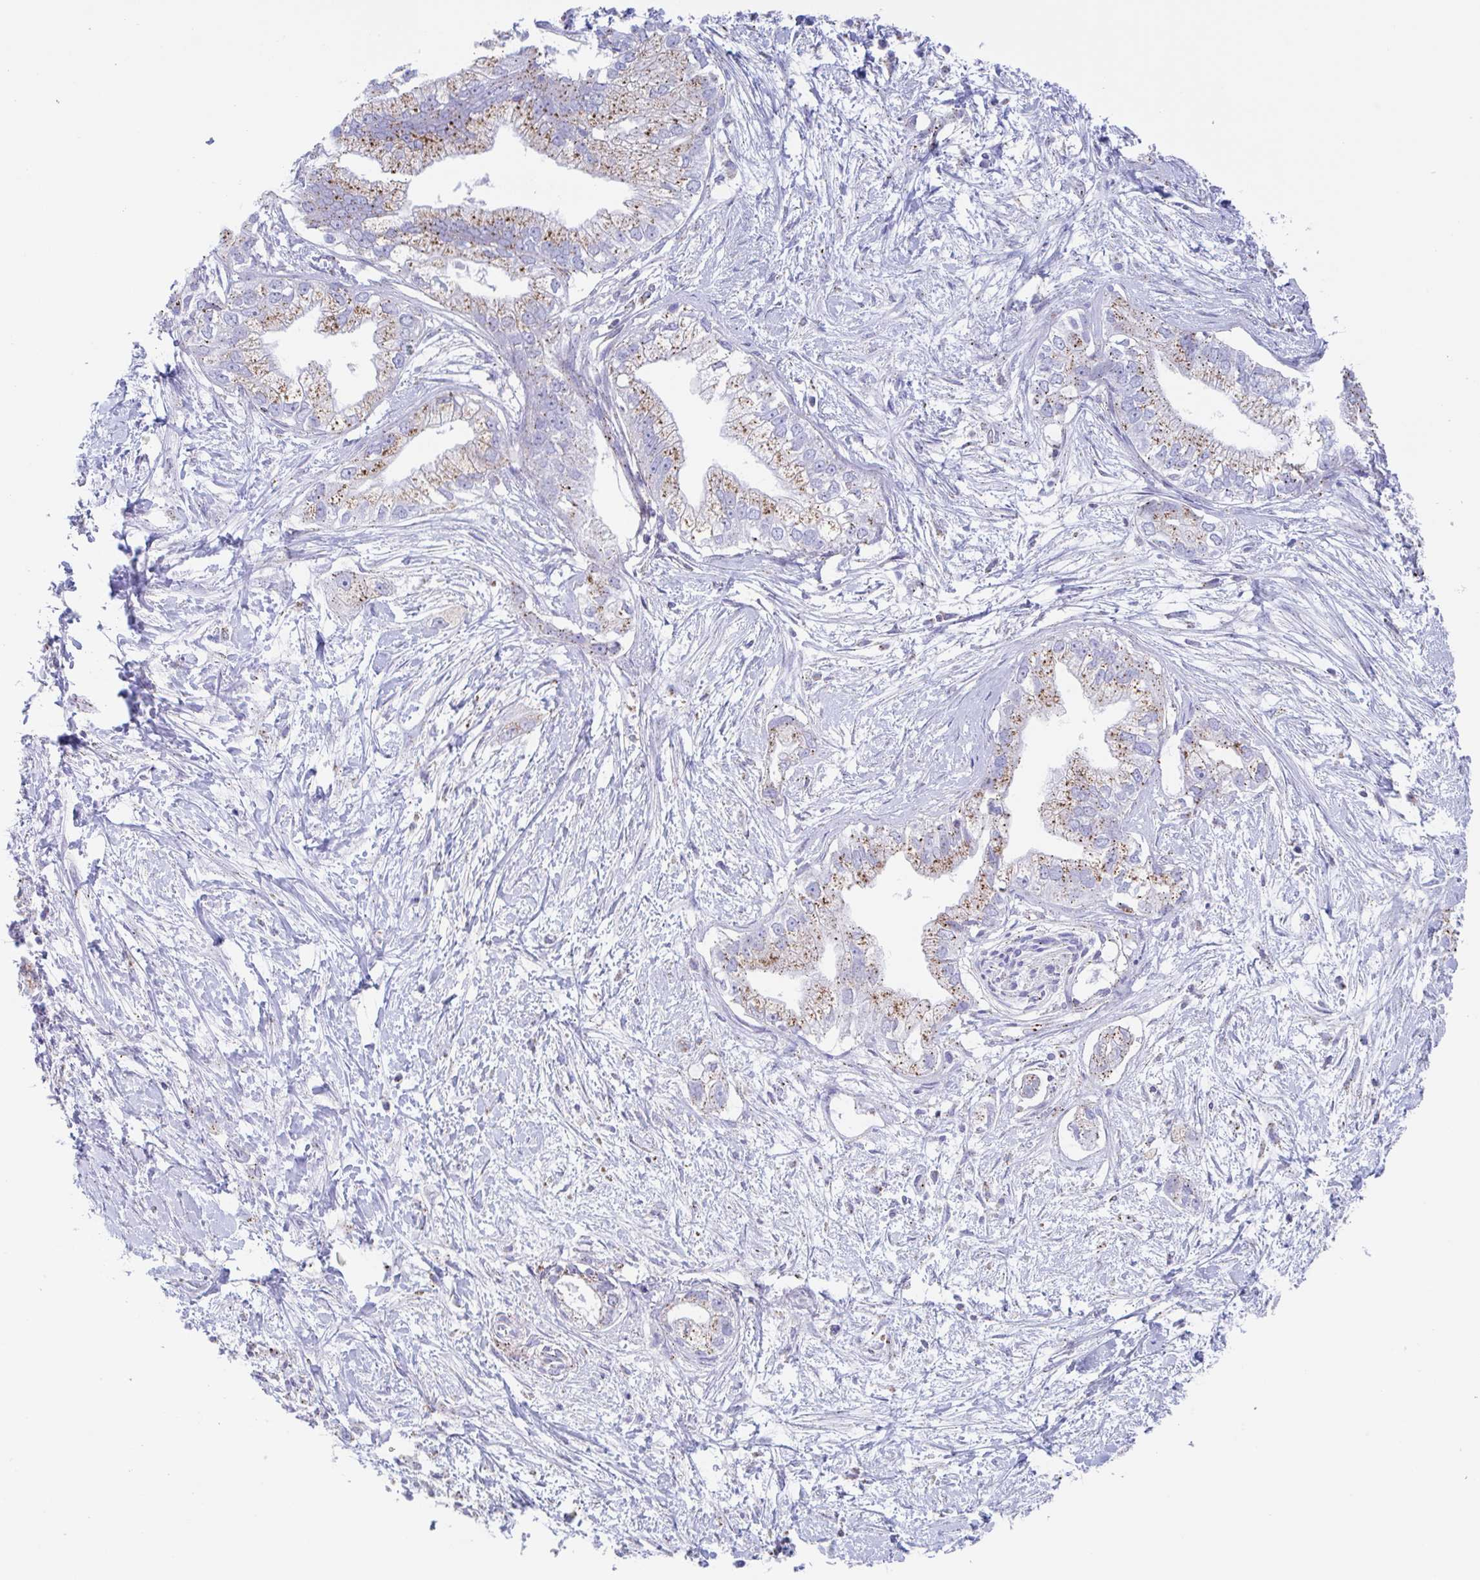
{"staining": {"intensity": "moderate", "quantity": ">75%", "location": "cytoplasmic/membranous"}, "tissue": "pancreatic cancer", "cell_type": "Tumor cells", "image_type": "cancer", "snomed": [{"axis": "morphology", "description": "Adenocarcinoma, NOS"}, {"axis": "topography", "description": "Pancreas"}], "caption": "Protein analysis of adenocarcinoma (pancreatic) tissue displays moderate cytoplasmic/membranous staining in approximately >75% of tumor cells. (DAB IHC with brightfield microscopy, high magnification).", "gene": "CHMP5", "patient": {"sex": "male", "age": 70}}